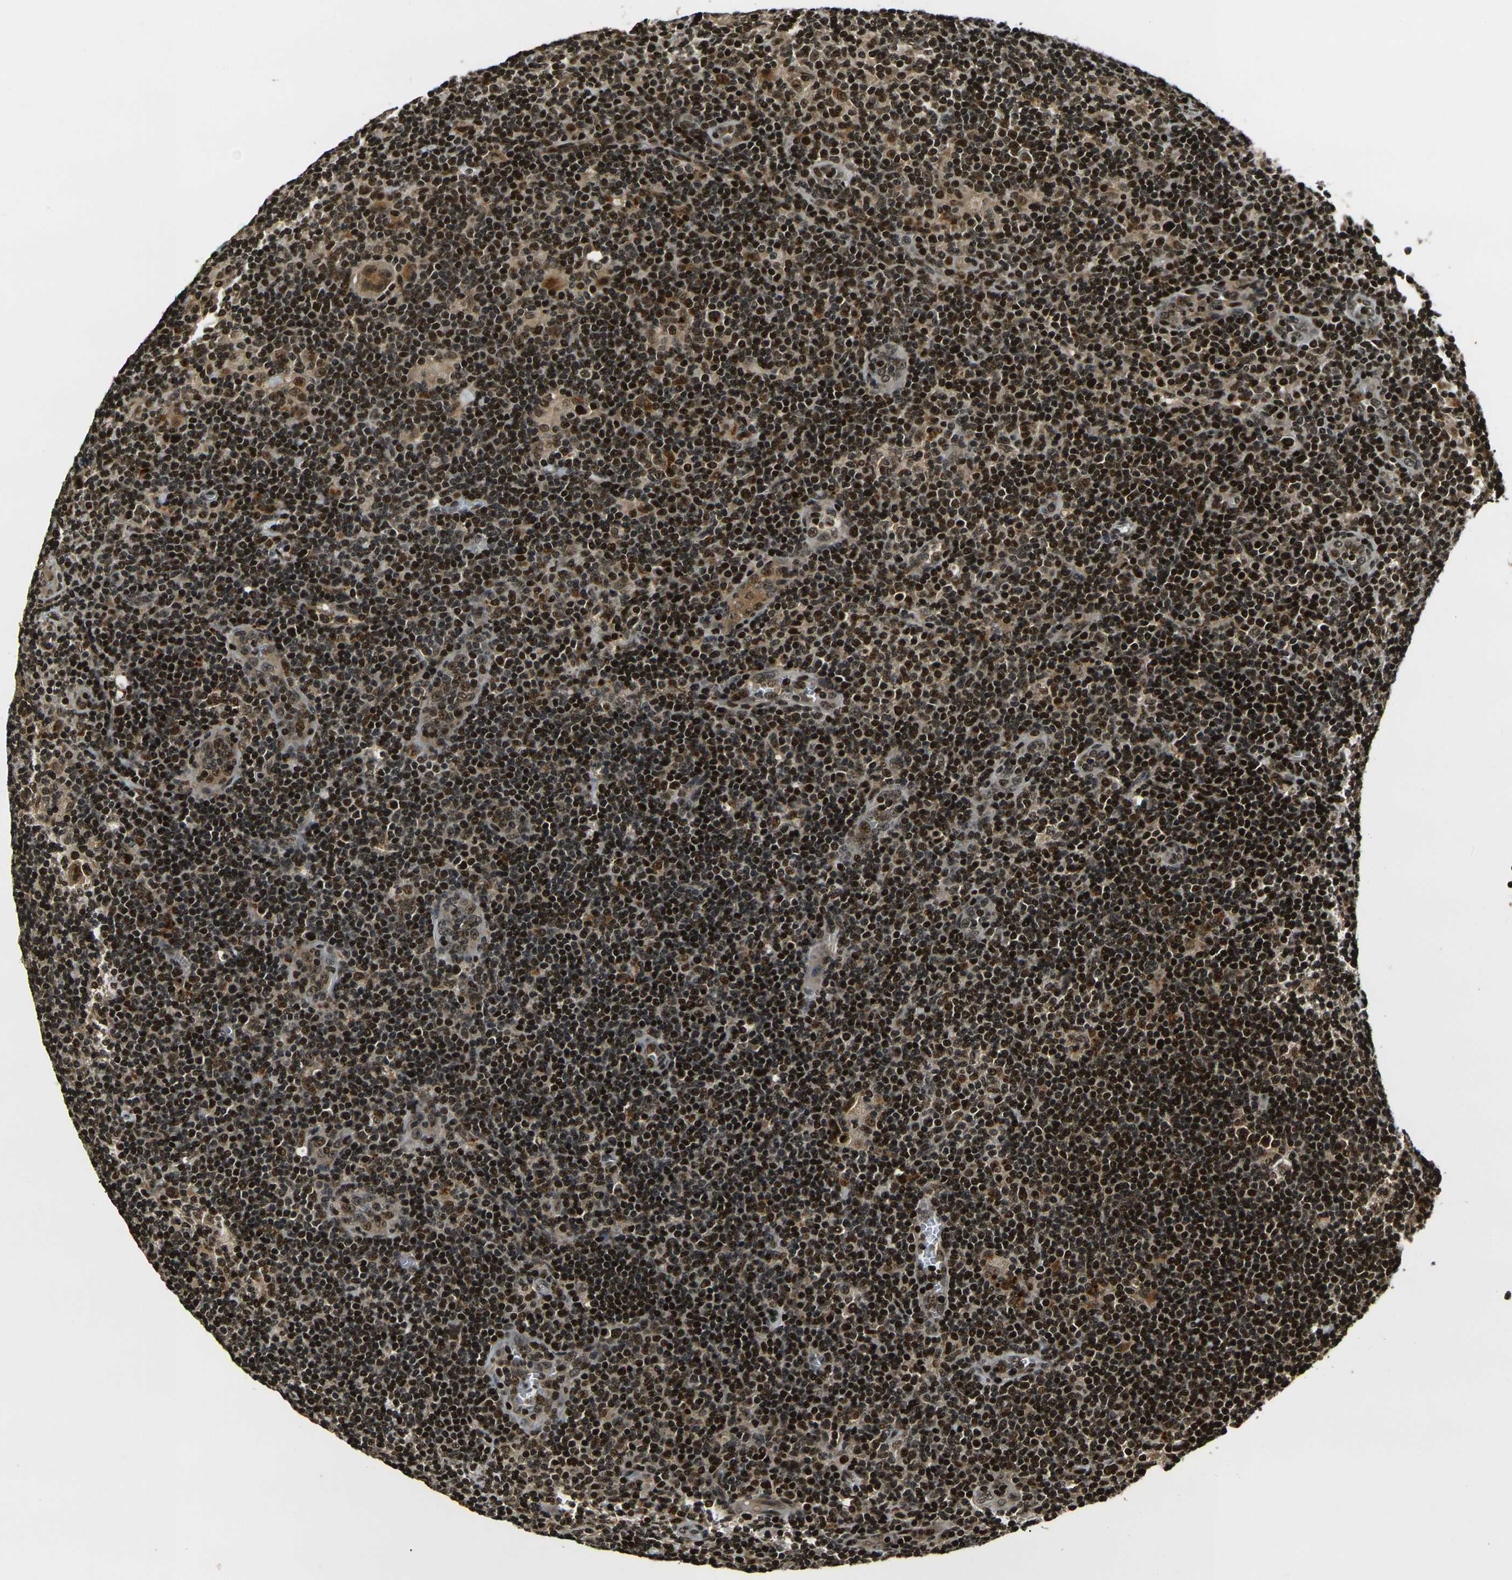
{"staining": {"intensity": "moderate", "quantity": ">75%", "location": "nuclear"}, "tissue": "lymphoma", "cell_type": "Tumor cells", "image_type": "cancer", "snomed": [{"axis": "morphology", "description": "Hodgkin's disease, NOS"}, {"axis": "topography", "description": "Lymph node"}], "caption": "Protein analysis of Hodgkin's disease tissue reveals moderate nuclear staining in approximately >75% of tumor cells.", "gene": "ACTL6A", "patient": {"sex": "female", "age": 57}}